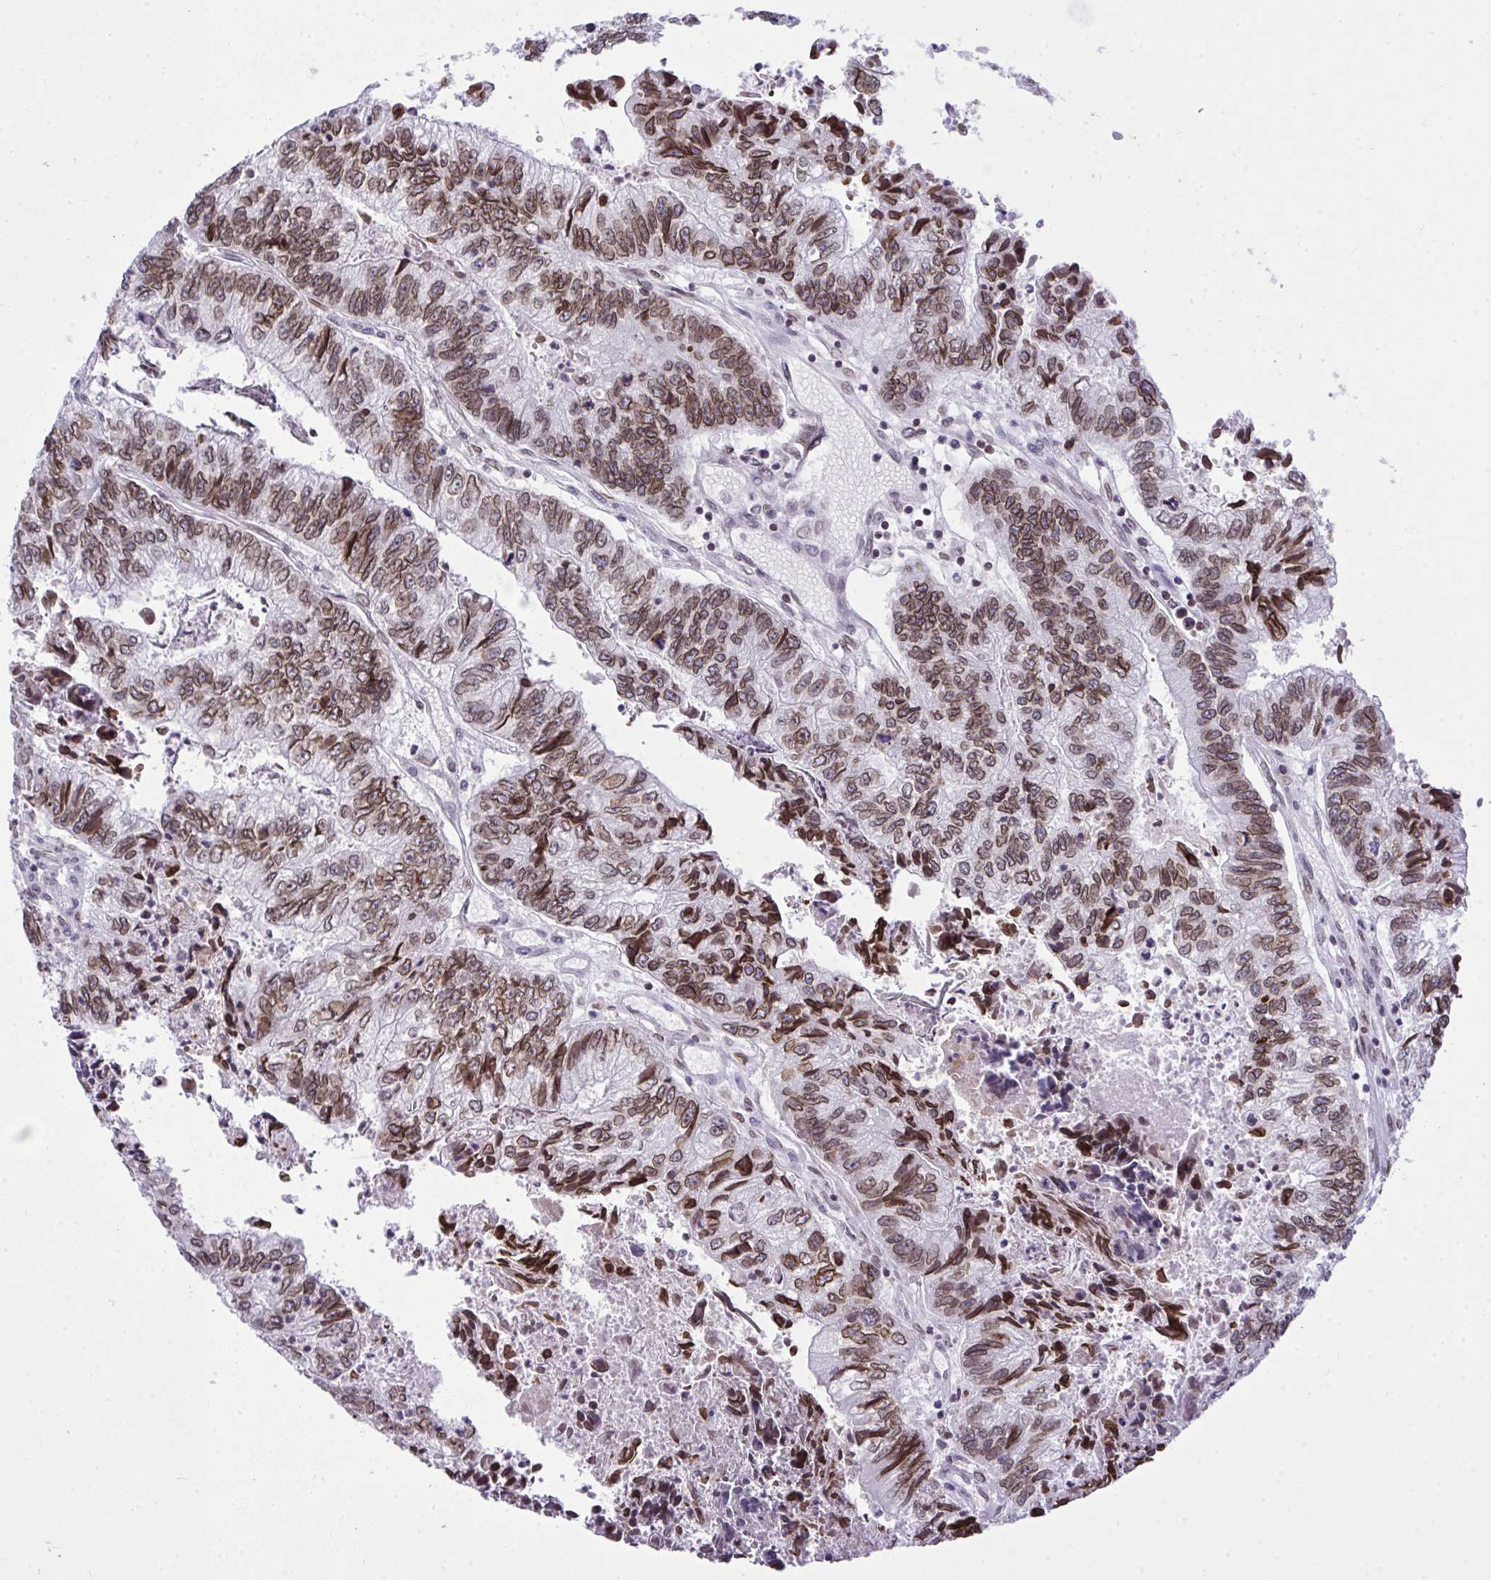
{"staining": {"intensity": "moderate", "quantity": ">75%", "location": "cytoplasmic/membranous,nuclear"}, "tissue": "colorectal cancer", "cell_type": "Tumor cells", "image_type": "cancer", "snomed": [{"axis": "morphology", "description": "Adenocarcinoma, NOS"}, {"axis": "topography", "description": "Colon"}], "caption": "IHC of human colorectal cancer (adenocarcinoma) displays medium levels of moderate cytoplasmic/membranous and nuclear expression in about >75% of tumor cells.", "gene": "LMNB2", "patient": {"sex": "male", "age": 86}}